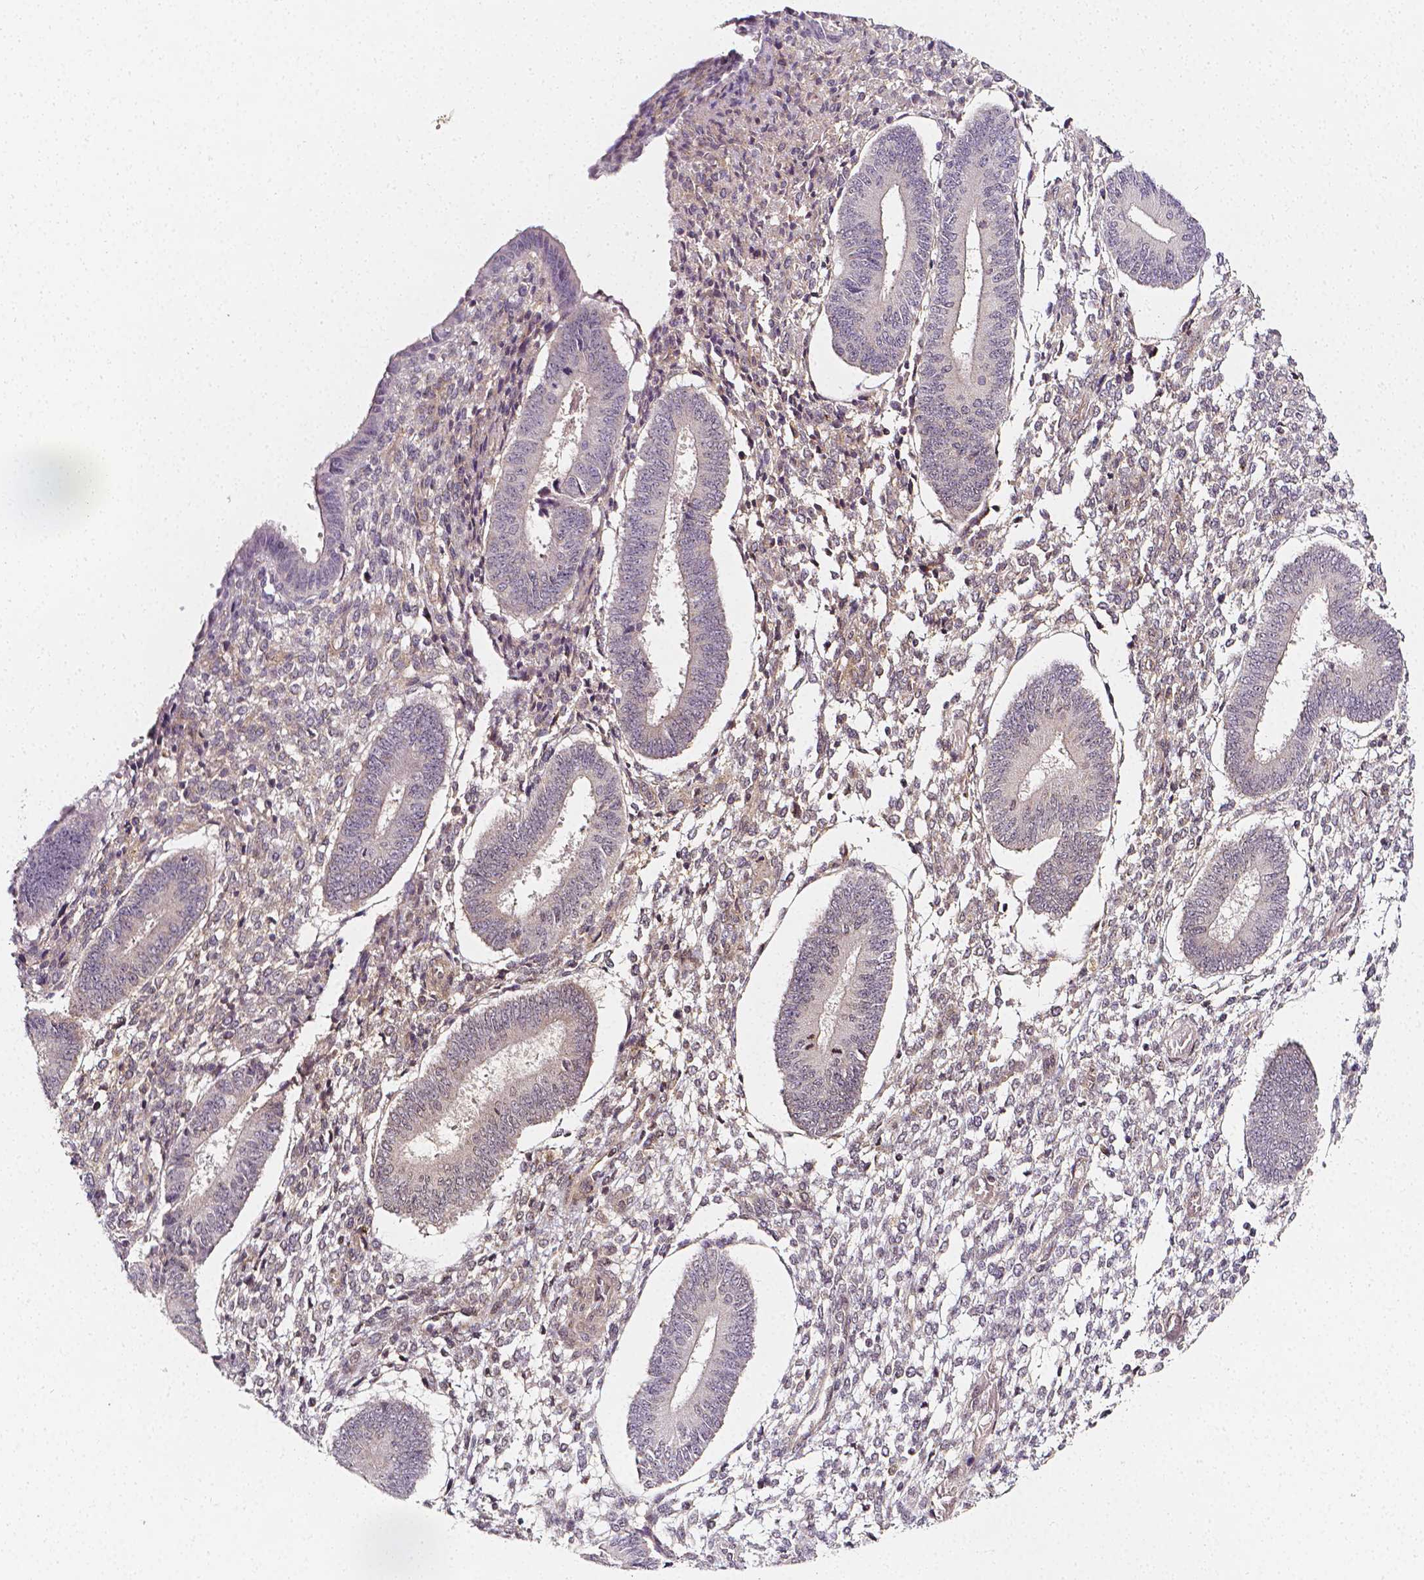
{"staining": {"intensity": "weak", "quantity": "<25%", "location": "cytoplasmic/membranous"}, "tissue": "endometrium", "cell_type": "Cells in endometrial stroma", "image_type": "normal", "snomed": [{"axis": "morphology", "description": "Normal tissue, NOS"}, {"axis": "topography", "description": "Endometrium"}], "caption": "Histopathology image shows no protein positivity in cells in endometrial stroma of normal endometrium. Nuclei are stained in blue.", "gene": "THY1", "patient": {"sex": "female", "age": 42}}